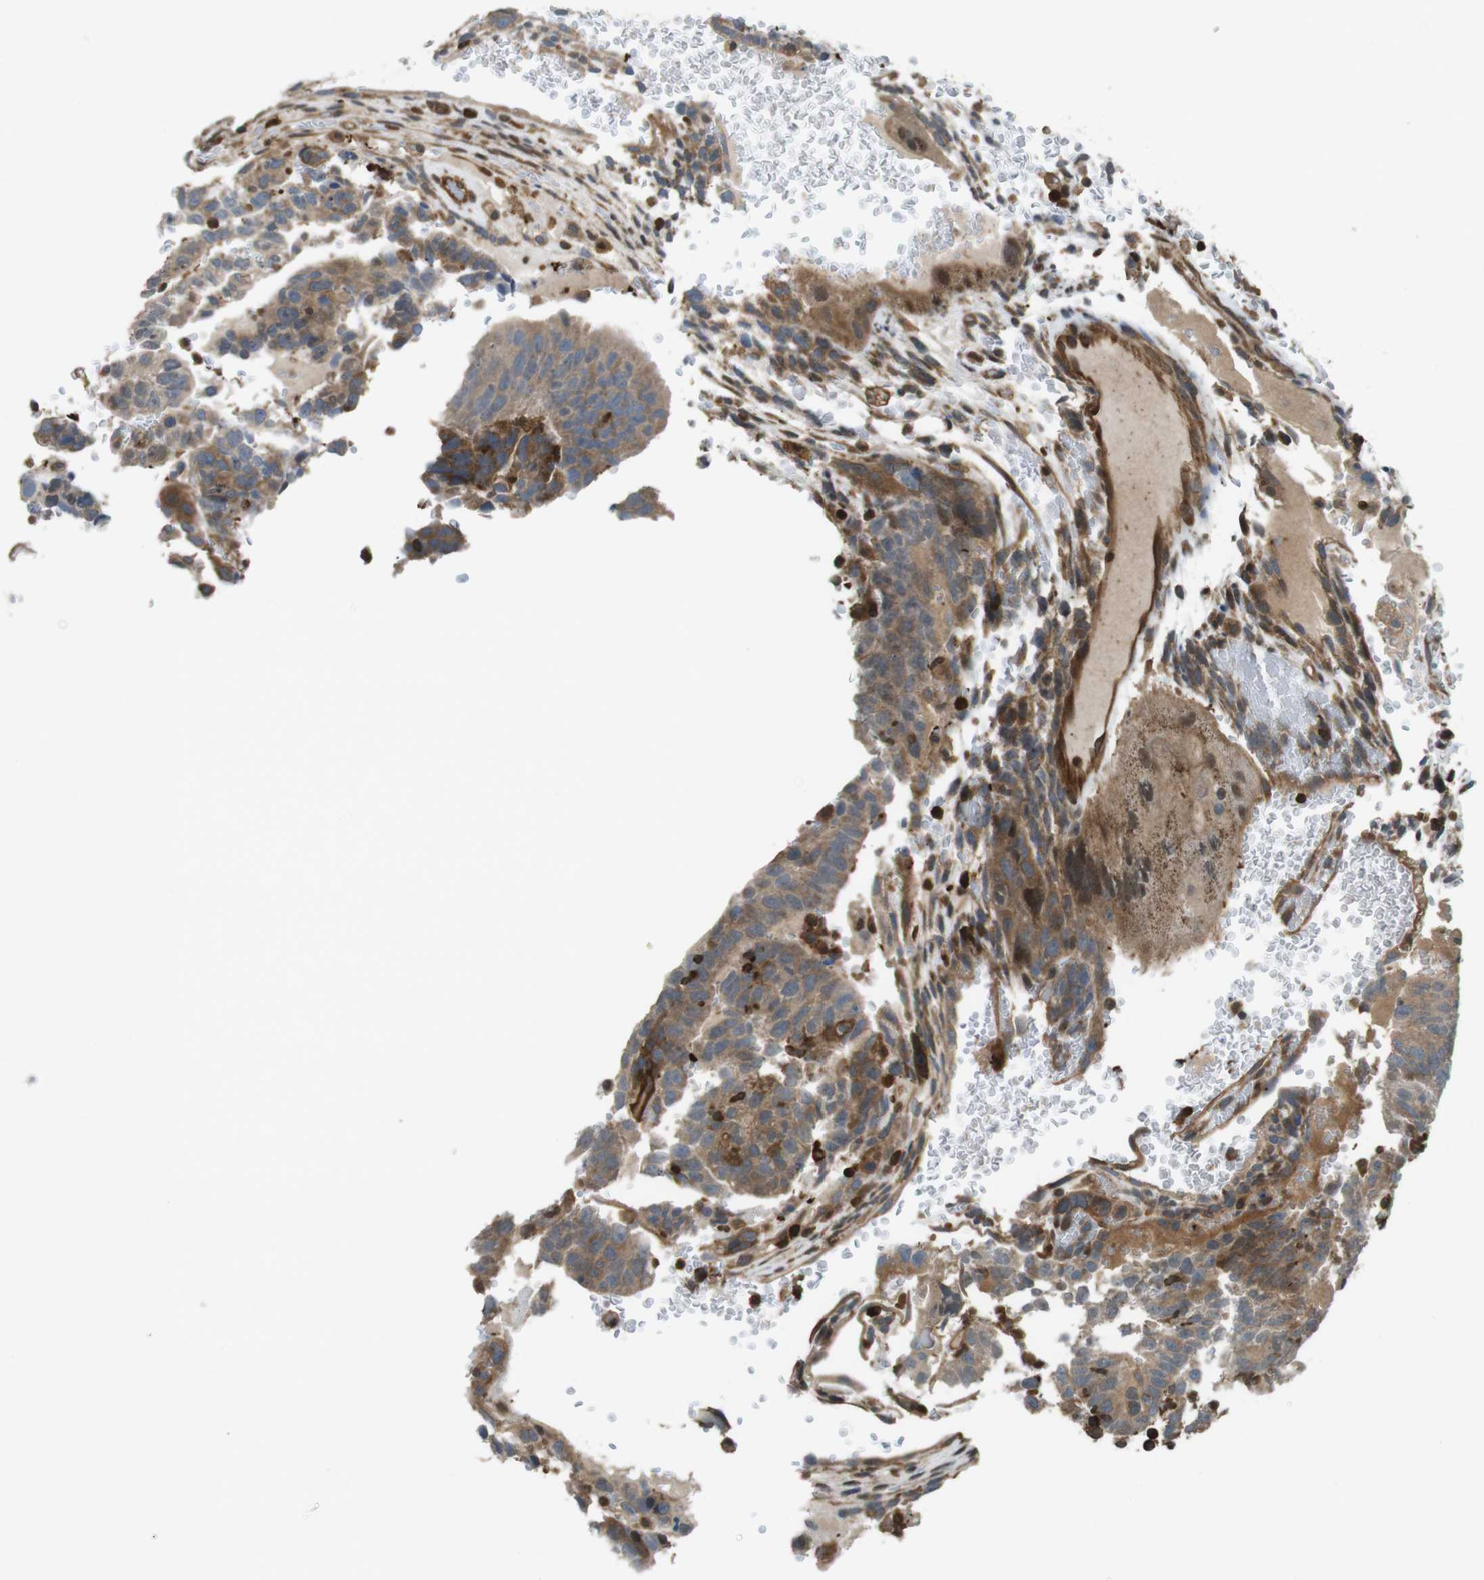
{"staining": {"intensity": "moderate", "quantity": ">75%", "location": "cytoplasmic/membranous"}, "tissue": "testis cancer", "cell_type": "Tumor cells", "image_type": "cancer", "snomed": [{"axis": "morphology", "description": "Seminoma, NOS"}, {"axis": "morphology", "description": "Carcinoma, Embryonal, NOS"}, {"axis": "topography", "description": "Testis"}], "caption": "Immunohistochemistry (IHC) image of neoplastic tissue: seminoma (testis) stained using immunohistochemistry (IHC) shows medium levels of moderate protein expression localized specifically in the cytoplasmic/membranous of tumor cells, appearing as a cytoplasmic/membranous brown color.", "gene": "ARHGDIA", "patient": {"sex": "male", "age": 52}}